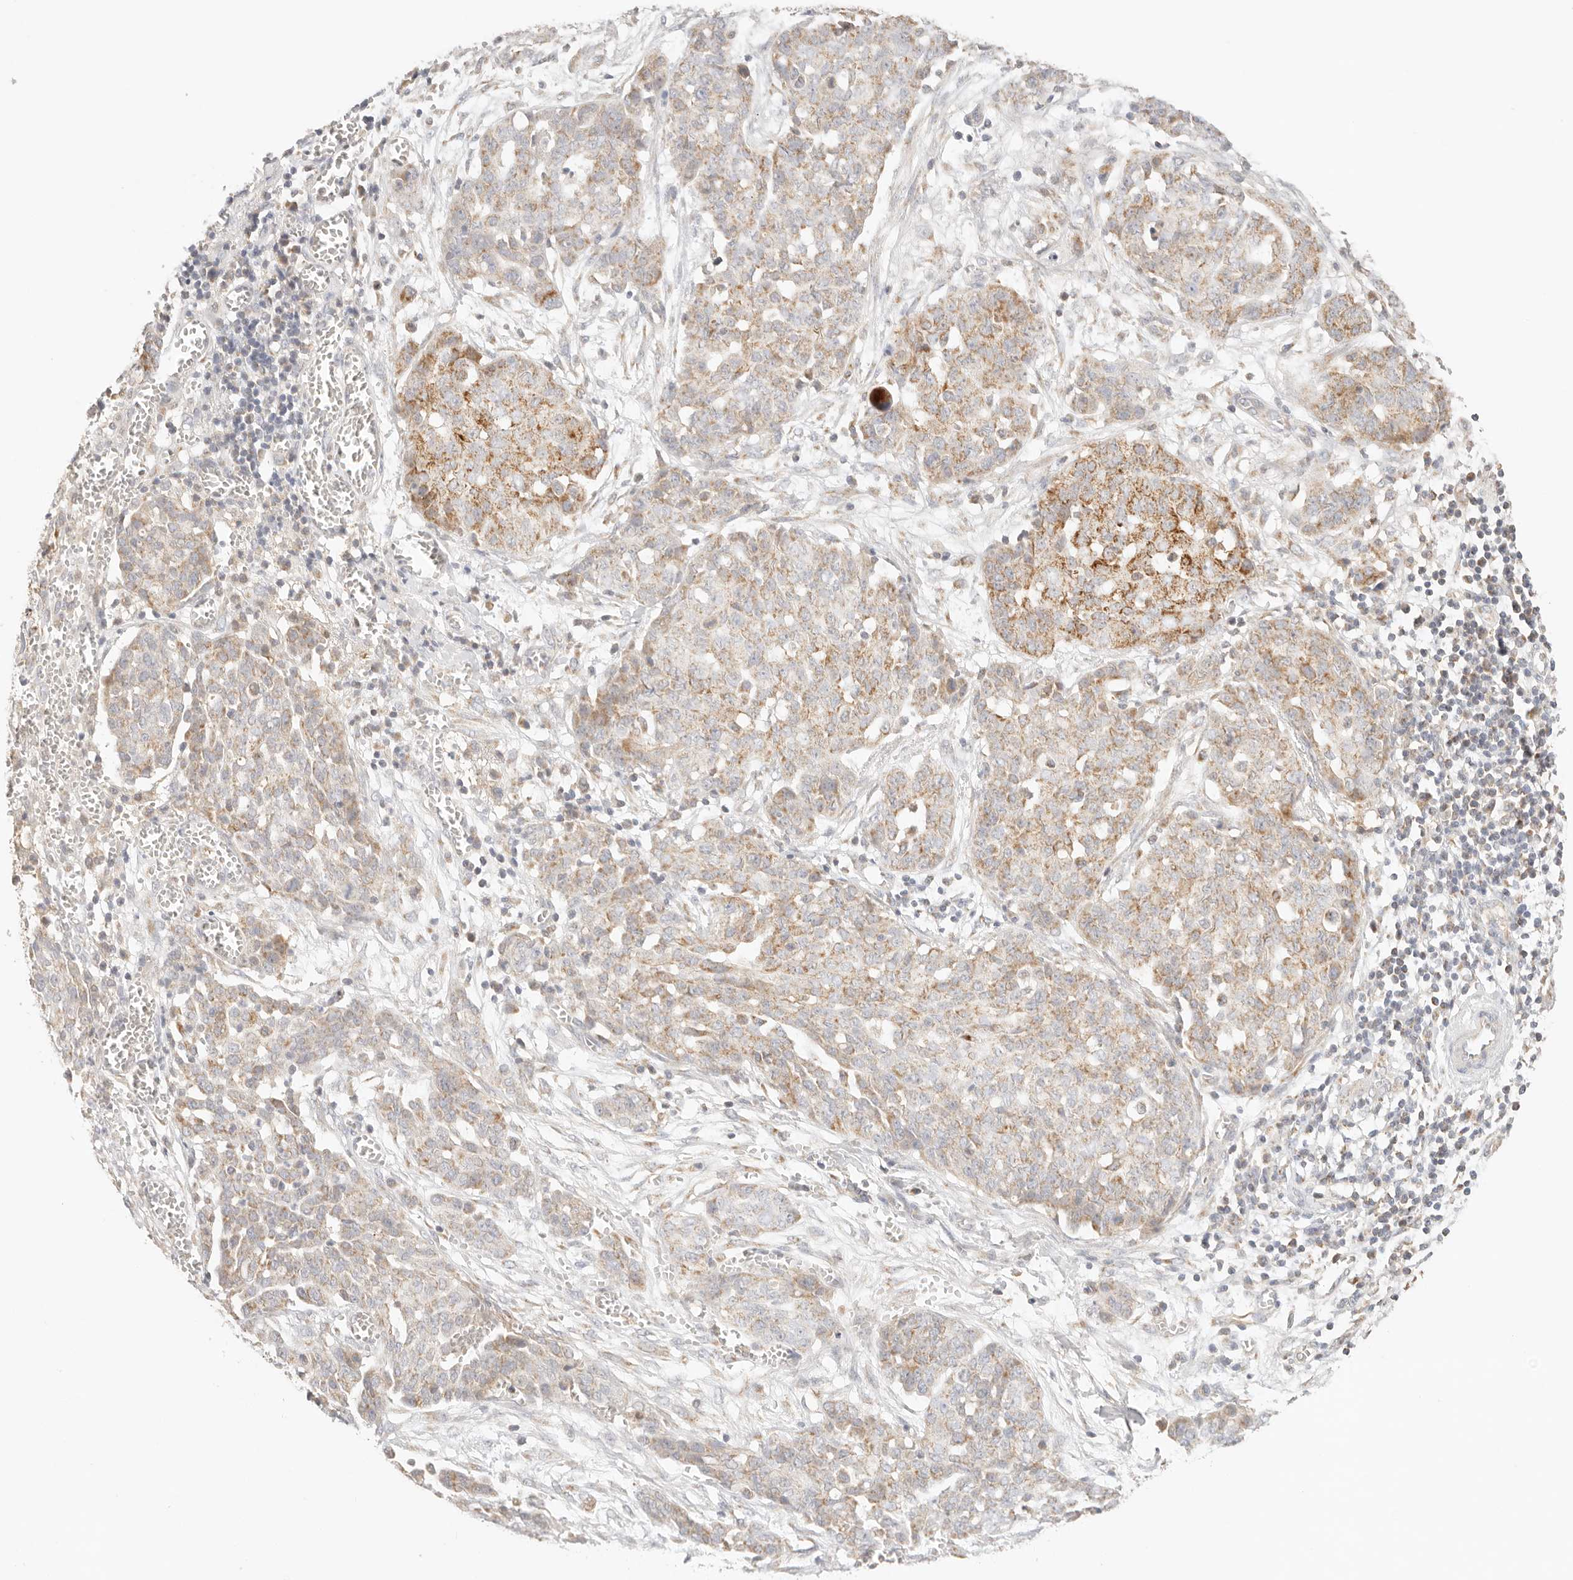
{"staining": {"intensity": "moderate", "quantity": "25%-75%", "location": "cytoplasmic/membranous"}, "tissue": "ovarian cancer", "cell_type": "Tumor cells", "image_type": "cancer", "snomed": [{"axis": "morphology", "description": "Cystadenocarcinoma, serous, NOS"}, {"axis": "topography", "description": "Soft tissue"}, {"axis": "topography", "description": "Ovary"}], "caption": "The micrograph exhibits a brown stain indicating the presence of a protein in the cytoplasmic/membranous of tumor cells in serous cystadenocarcinoma (ovarian).", "gene": "COA6", "patient": {"sex": "female", "age": 57}}